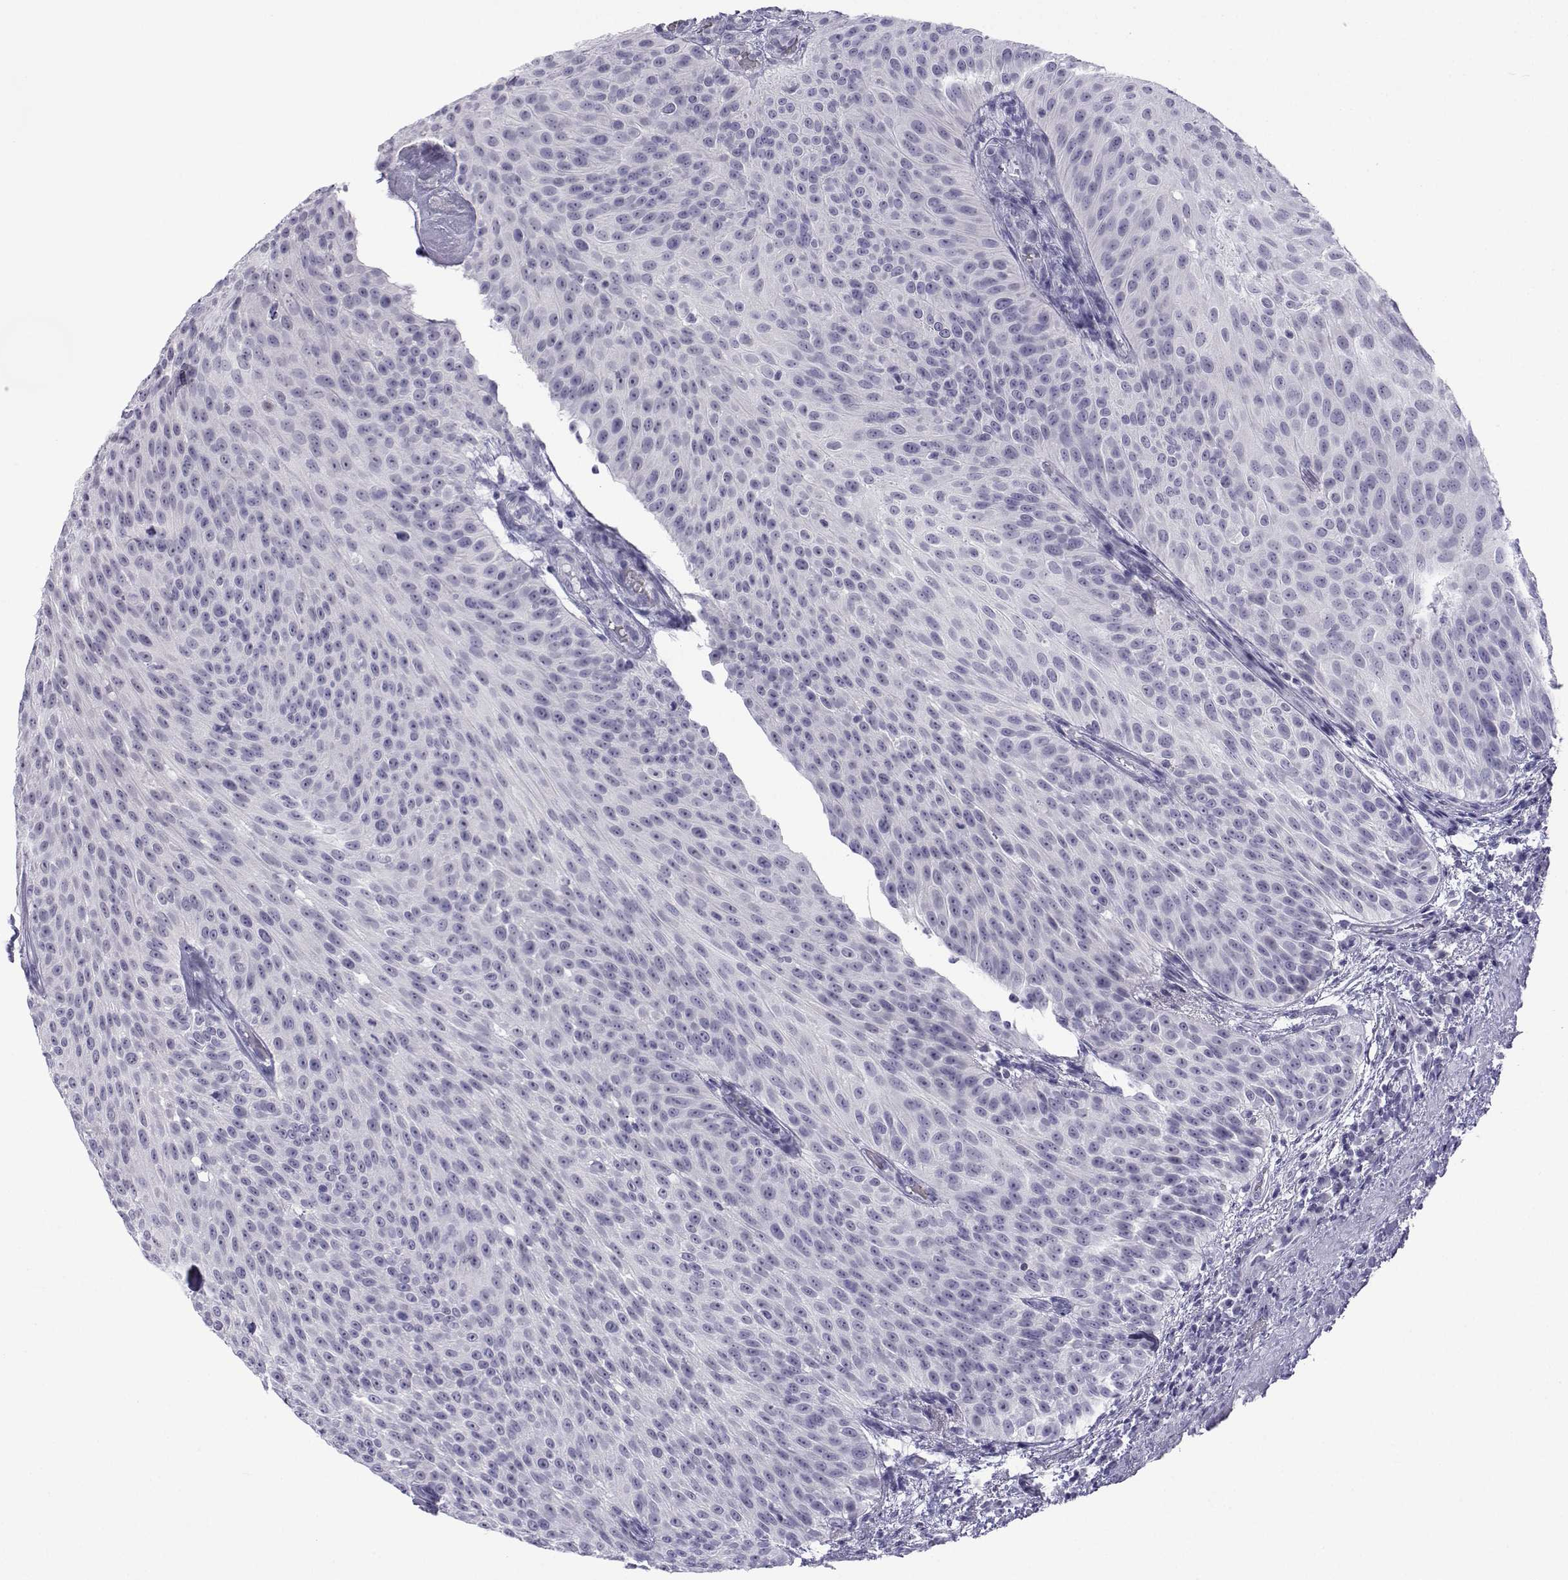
{"staining": {"intensity": "negative", "quantity": "none", "location": "none"}, "tissue": "urothelial cancer", "cell_type": "Tumor cells", "image_type": "cancer", "snomed": [{"axis": "morphology", "description": "Urothelial carcinoma, Low grade"}, {"axis": "topography", "description": "Urinary bladder"}], "caption": "Urothelial cancer was stained to show a protein in brown. There is no significant positivity in tumor cells. (DAB immunohistochemistry (IHC) visualized using brightfield microscopy, high magnification).", "gene": "ACTL7A", "patient": {"sex": "male", "age": 78}}